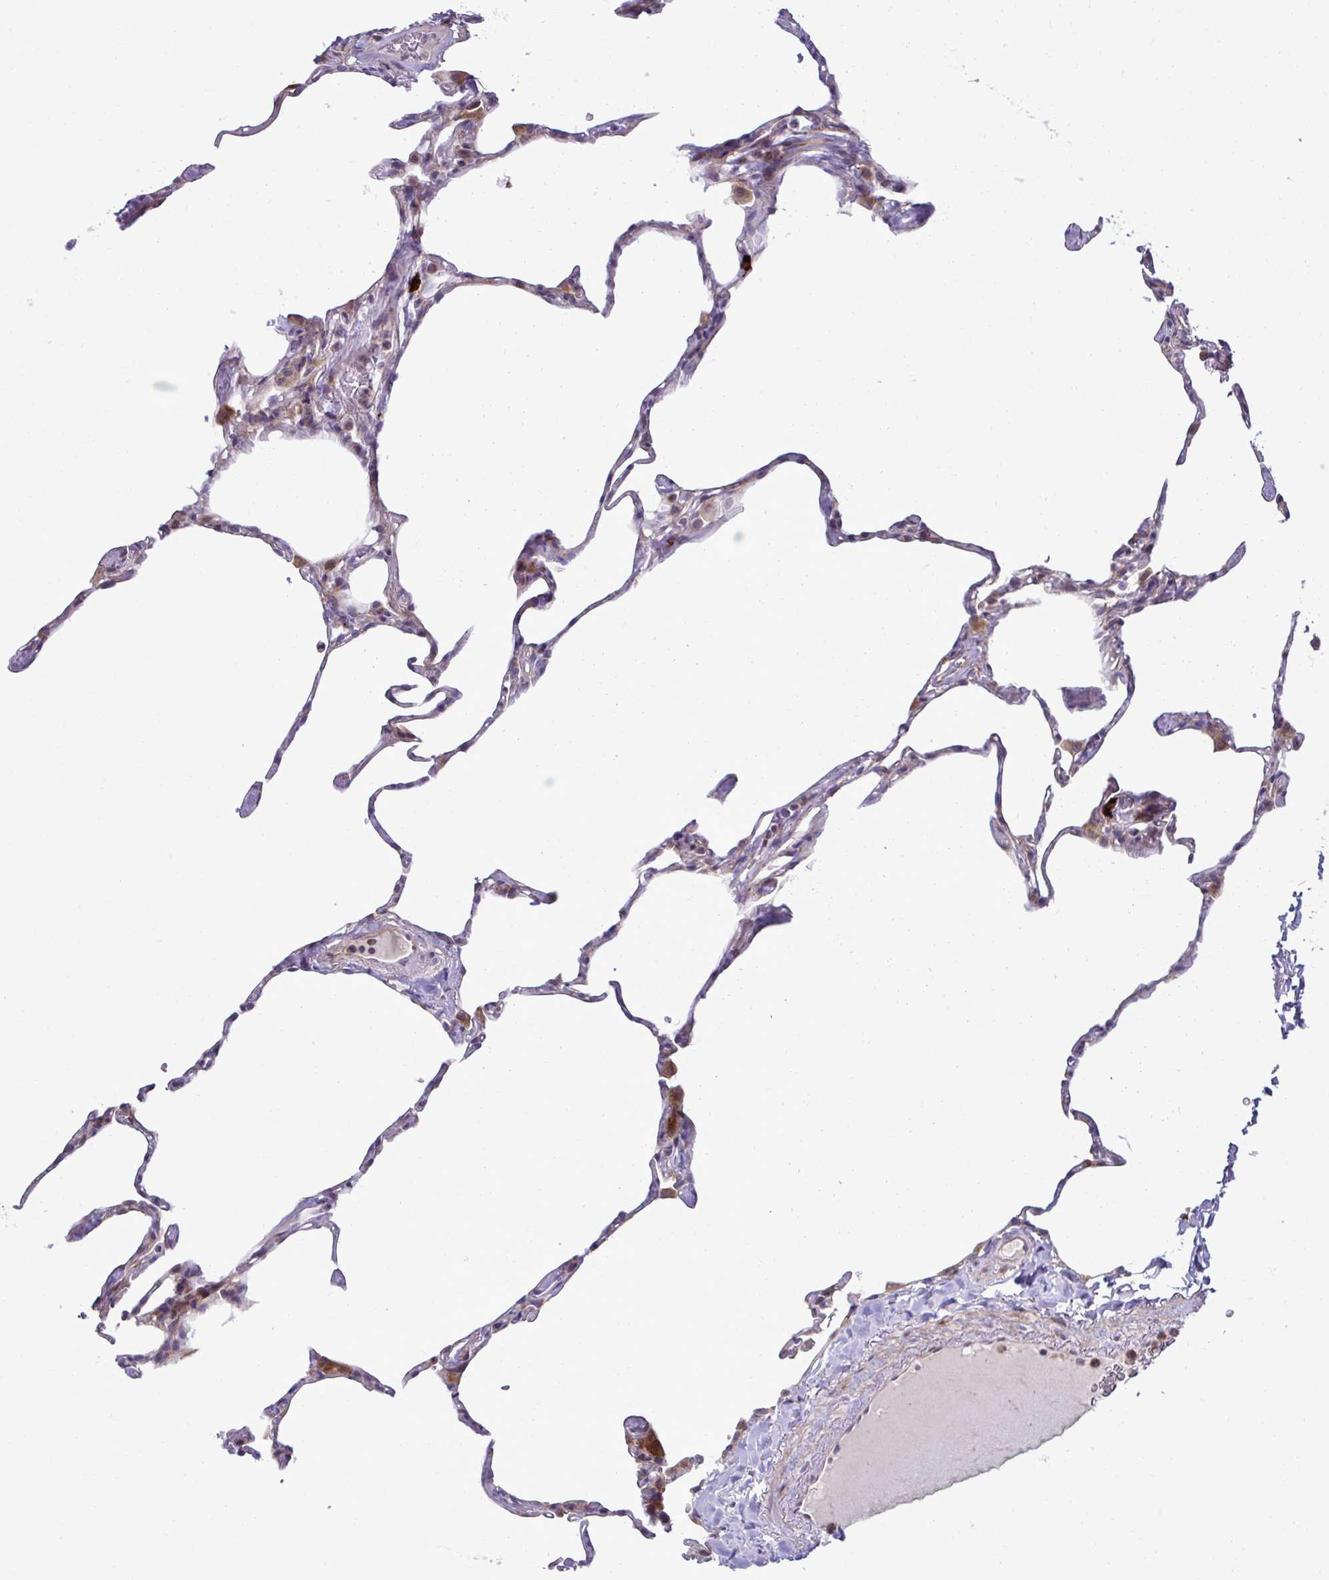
{"staining": {"intensity": "weak", "quantity": "<25%", "location": "cytoplasmic/membranous"}, "tissue": "lung", "cell_type": "Alveolar cells", "image_type": "normal", "snomed": [{"axis": "morphology", "description": "Normal tissue, NOS"}, {"axis": "topography", "description": "Lung"}], "caption": "The micrograph exhibits no staining of alveolar cells in benign lung.", "gene": "LIMS1", "patient": {"sex": "male", "age": 65}}